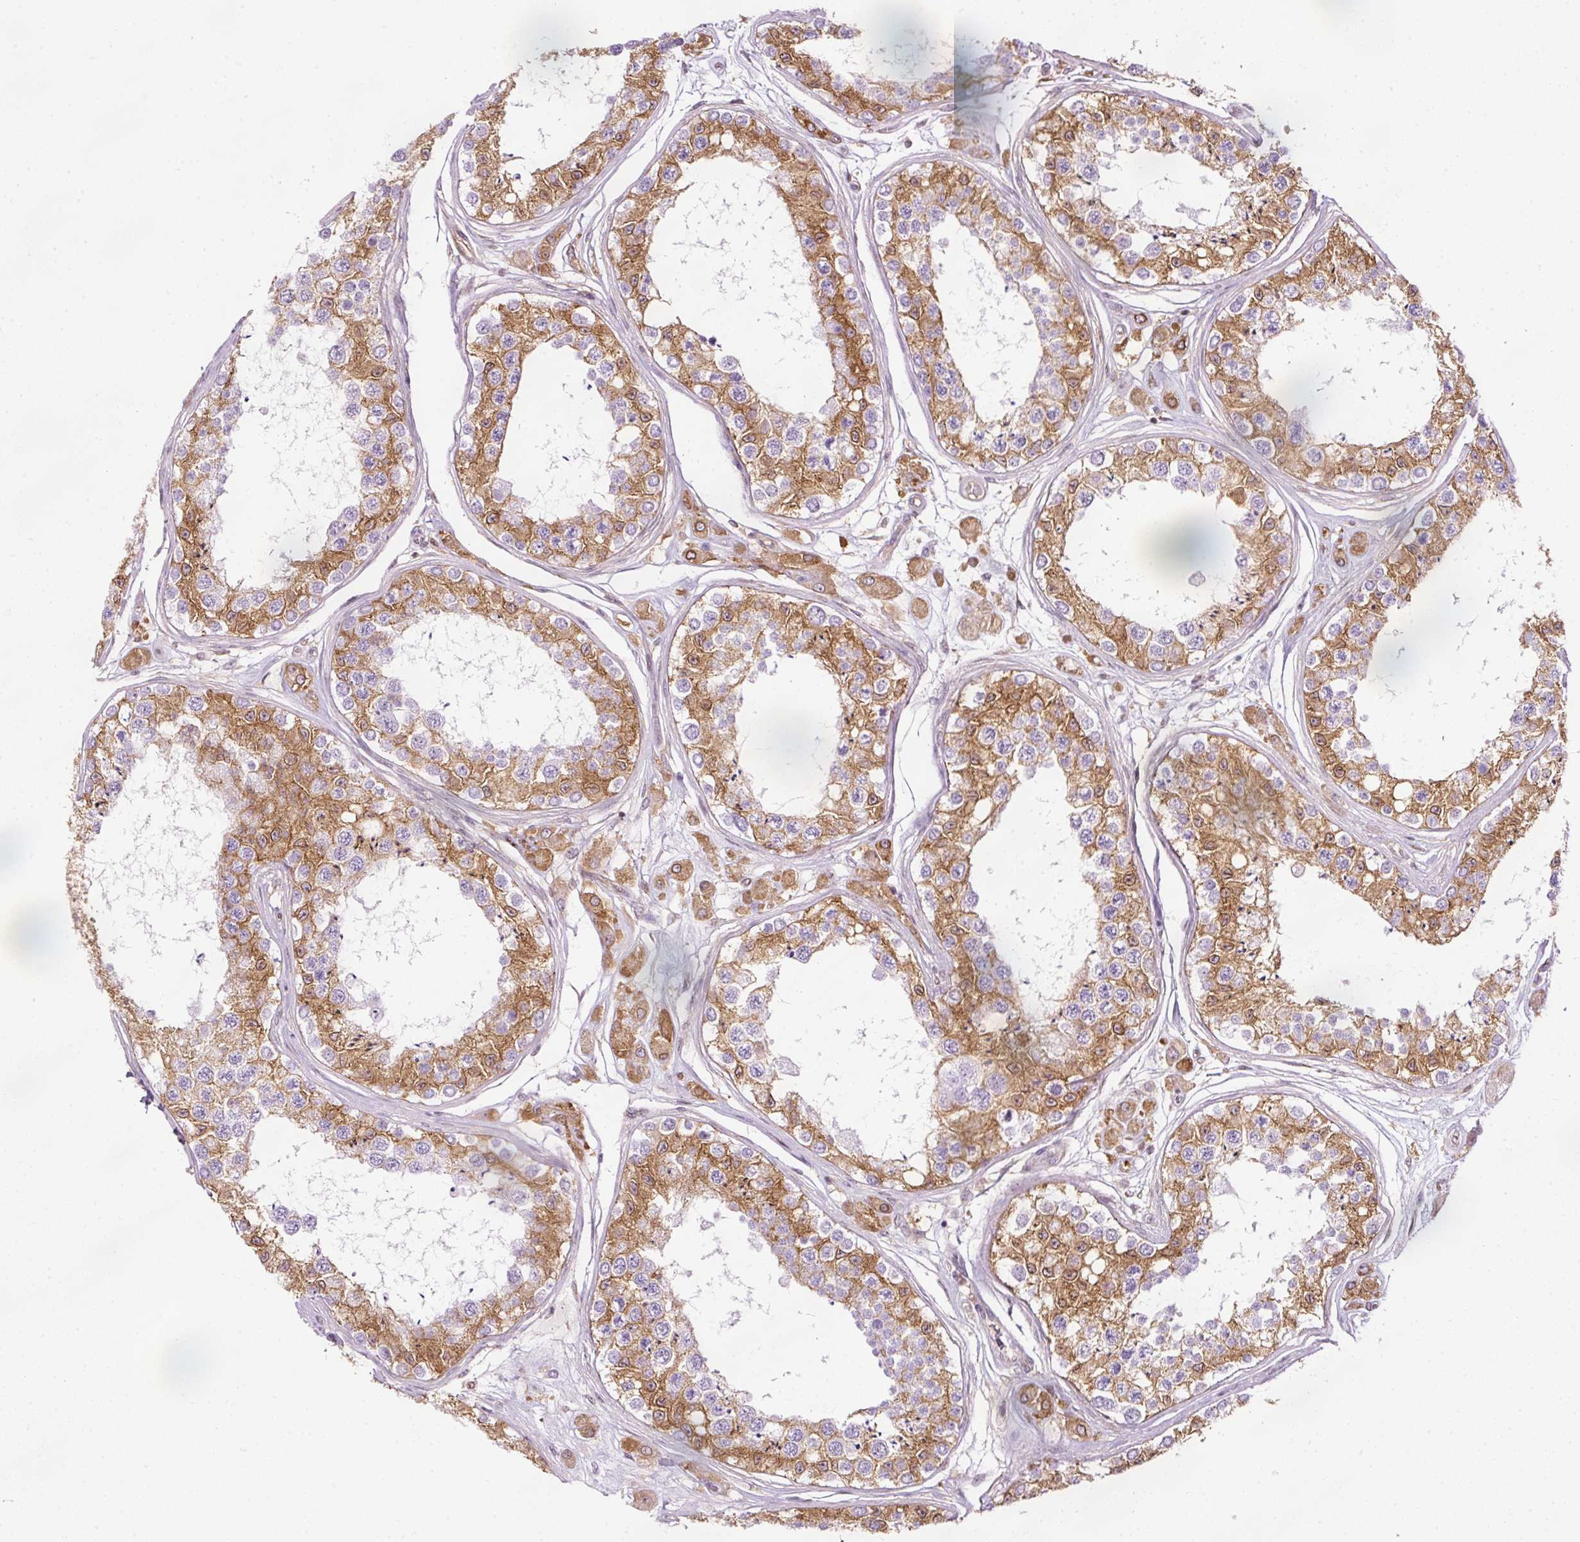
{"staining": {"intensity": "moderate", "quantity": ">75%", "location": "cytoplasmic/membranous"}, "tissue": "testis", "cell_type": "Cells in seminiferous ducts", "image_type": "normal", "snomed": [{"axis": "morphology", "description": "Normal tissue, NOS"}, {"axis": "topography", "description": "Testis"}], "caption": "Testis stained with IHC shows moderate cytoplasmic/membranous staining in approximately >75% of cells in seminiferous ducts. (Brightfield microscopy of DAB IHC at high magnification).", "gene": "SCNM1", "patient": {"sex": "male", "age": 25}}